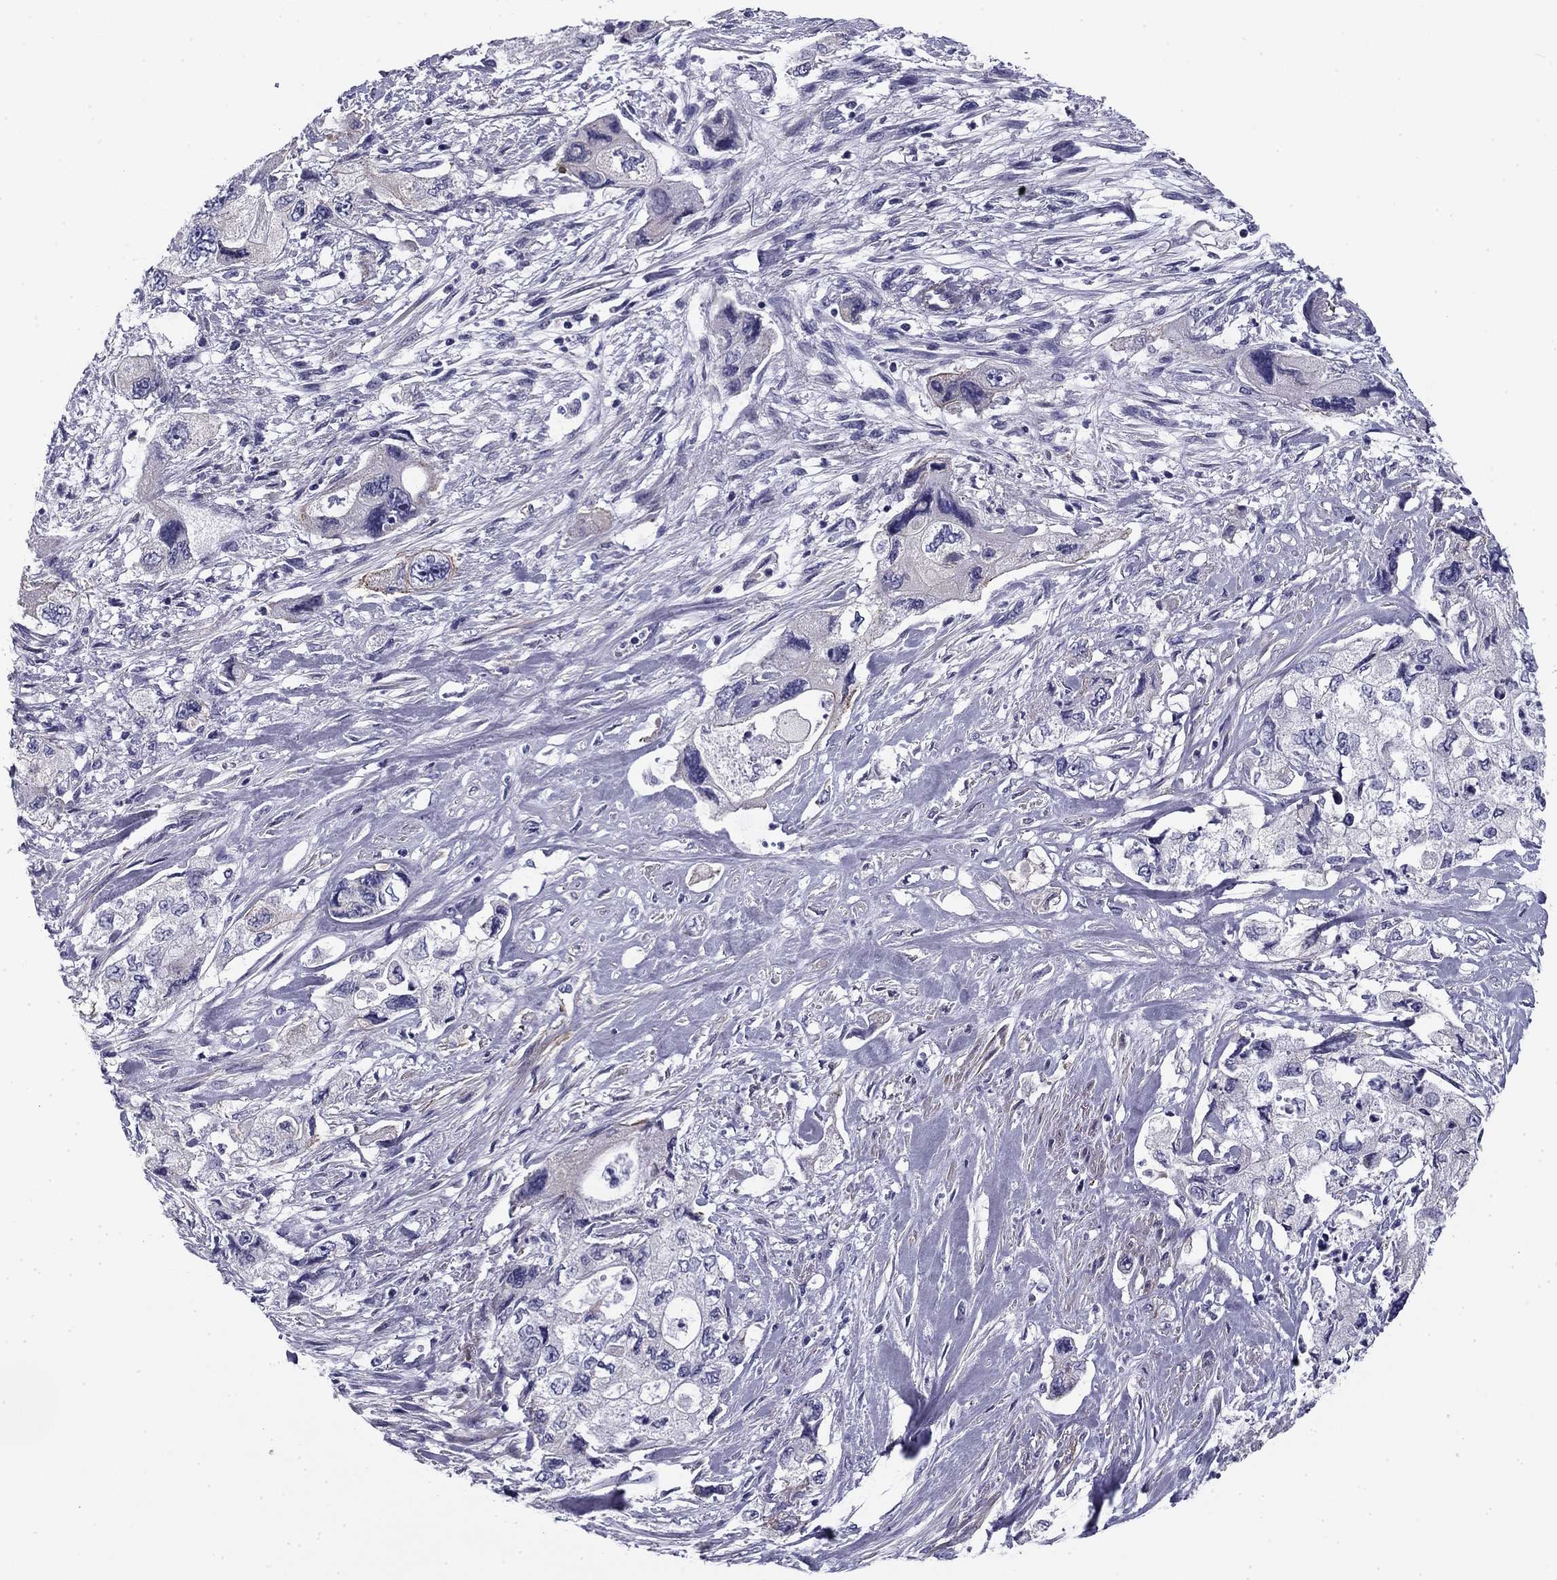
{"staining": {"intensity": "strong", "quantity": "<25%", "location": "cytoplasmic/membranous"}, "tissue": "pancreatic cancer", "cell_type": "Tumor cells", "image_type": "cancer", "snomed": [{"axis": "morphology", "description": "Adenocarcinoma, NOS"}, {"axis": "topography", "description": "Pancreas"}], "caption": "This micrograph exhibits pancreatic cancer stained with immunohistochemistry (IHC) to label a protein in brown. The cytoplasmic/membranous of tumor cells show strong positivity for the protein. Nuclei are counter-stained blue.", "gene": "FLNC", "patient": {"sex": "female", "age": 73}}